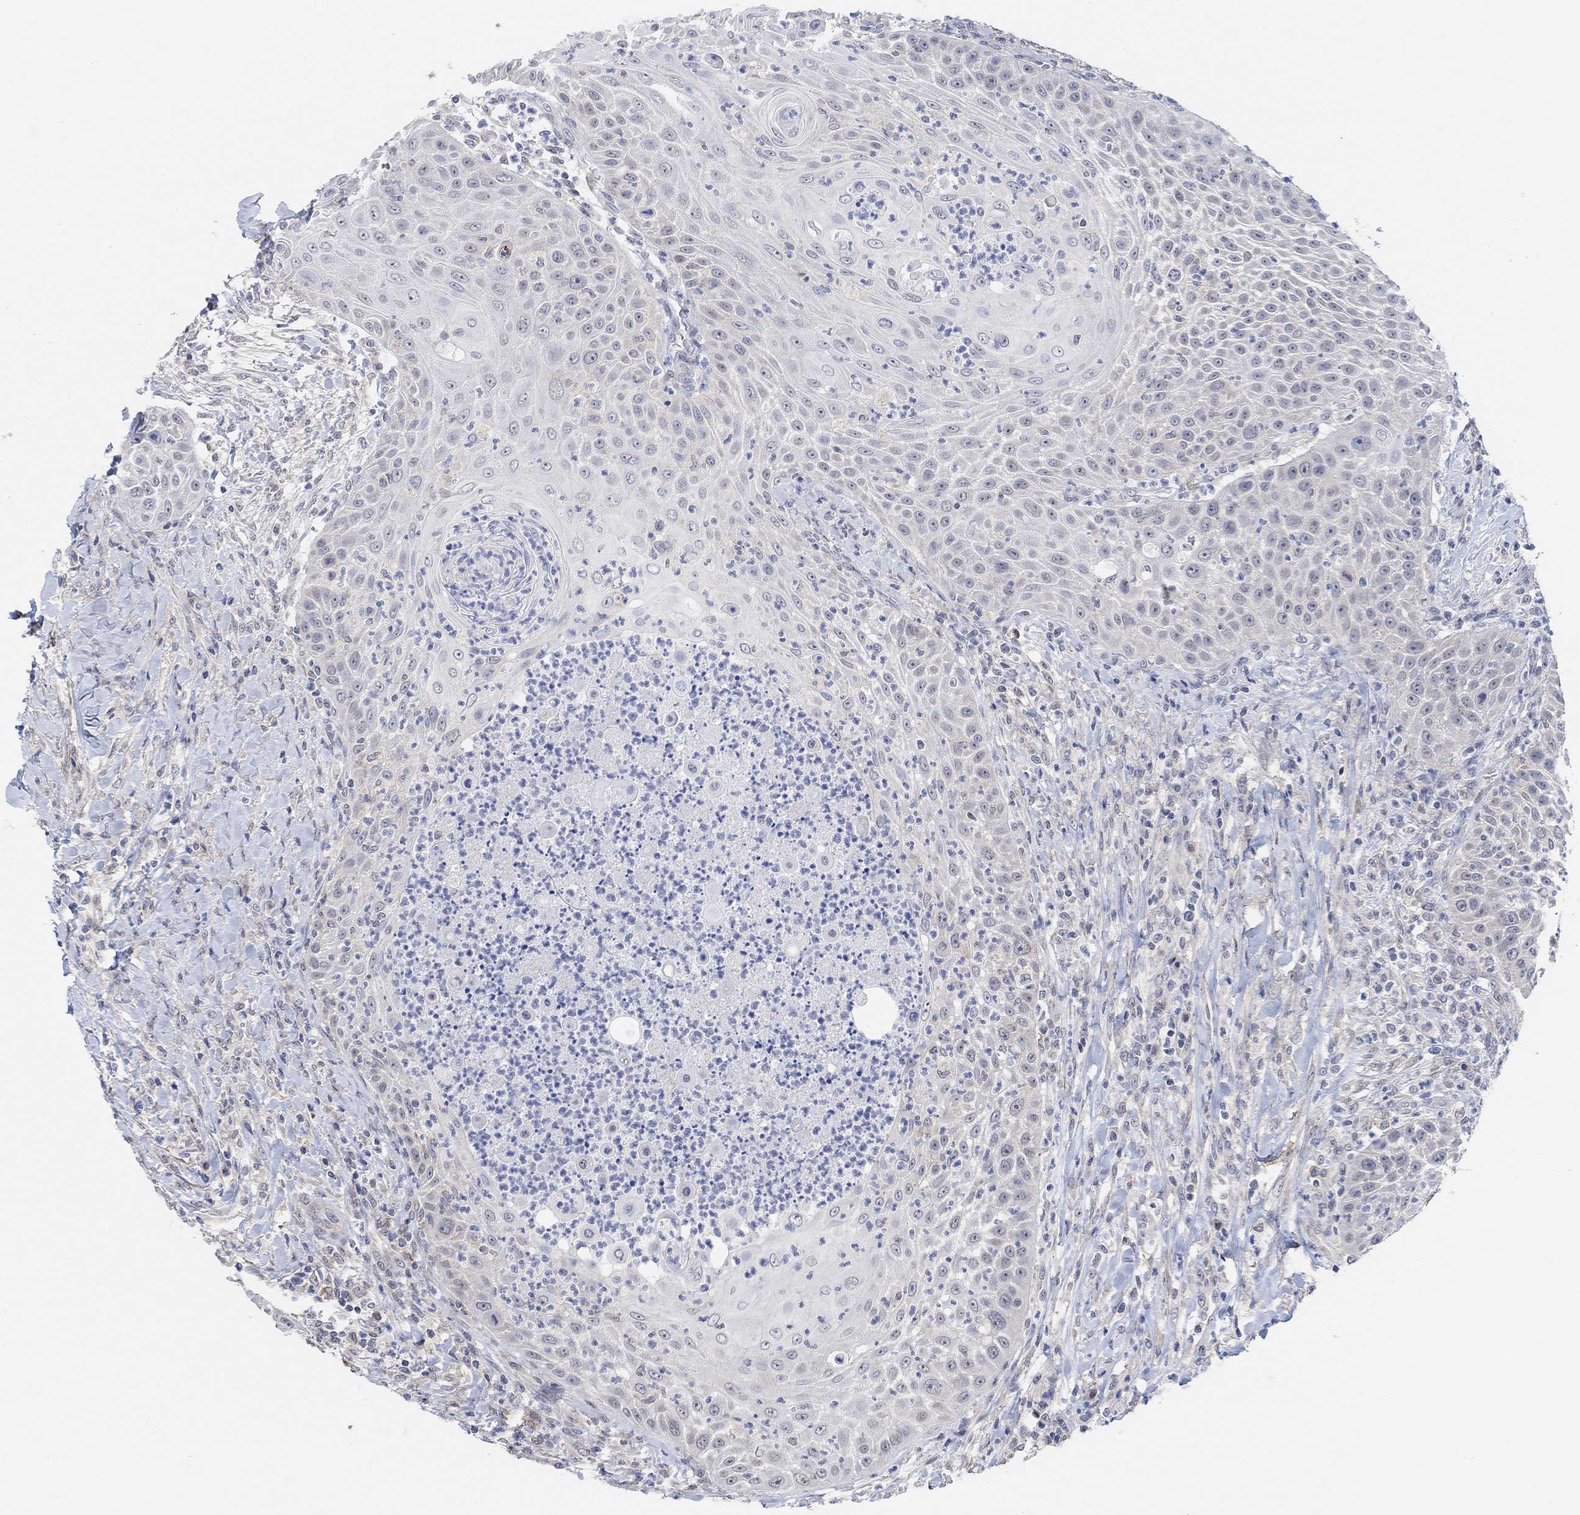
{"staining": {"intensity": "negative", "quantity": "none", "location": "none"}, "tissue": "head and neck cancer", "cell_type": "Tumor cells", "image_type": "cancer", "snomed": [{"axis": "morphology", "description": "Squamous cell carcinoma, NOS"}, {"axis": "topography", "description": "Head-Neck"}], "caption": "Tumor cells are negative for protein expression in human head and neck squamous cell carcinoma.", "gene": "RIMS1", "patient": {"sex": "male", "age": 69}}